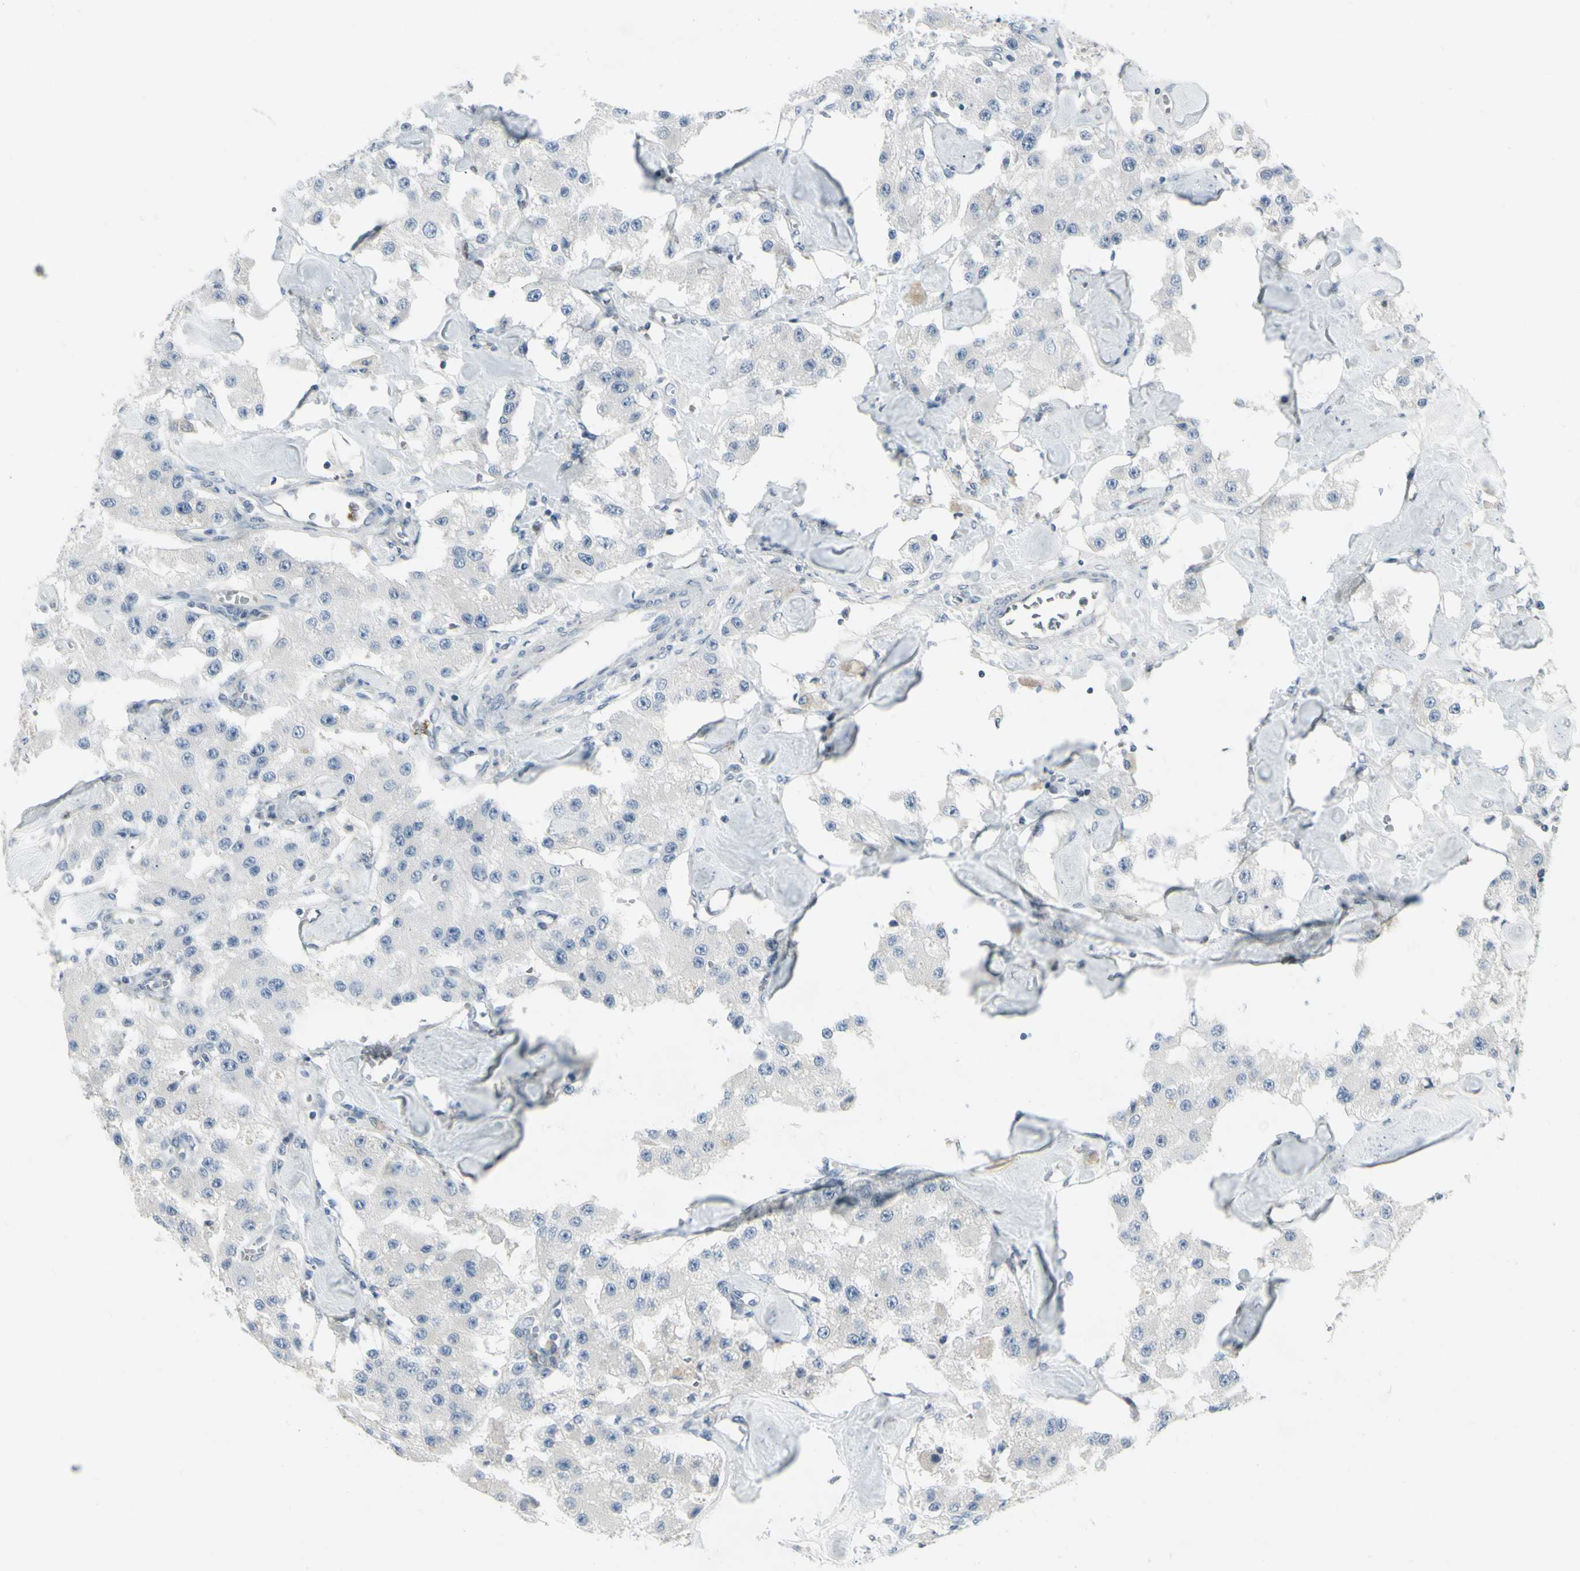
{"staining": {"intensity": "negative", "quantity": "none", "location": "none"}, "tissue": "carcinoid", "cell_type": "Tumor cells", "image_type": "cancer", "snomed": [{"axis": "morphology", "description": "Carcinoid, malignant, NOS"}, {"axis": "topography", "description": "Pancreas"}], "caption": "Carcinoid (malignant) was stained to show a protein in brown. There is no significant positivity in tumor cells. Nuclei are stained in blue.", "gene": "CCNB2", "patient": {"sex": "male", "age": 41}}